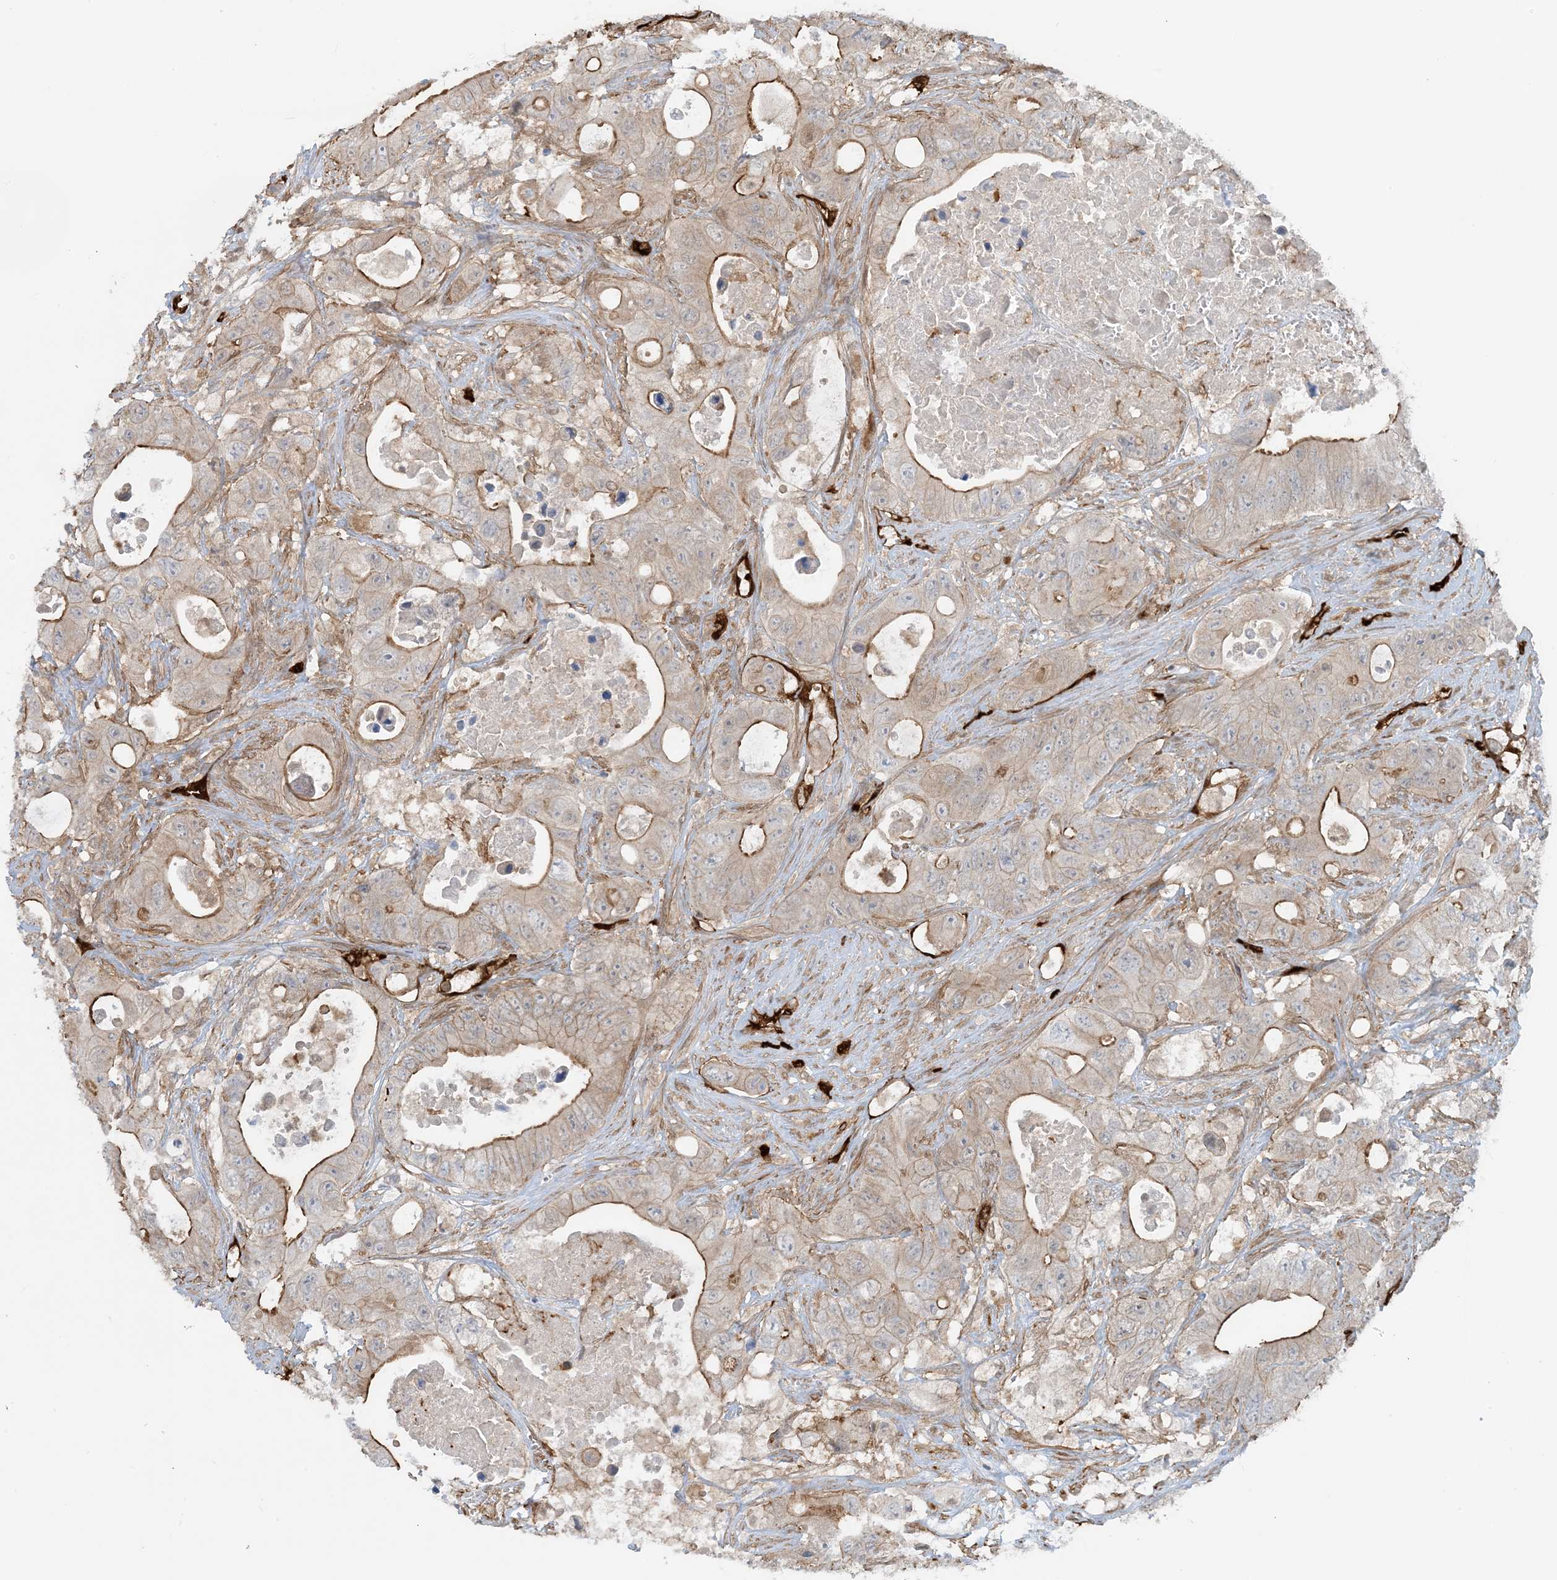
{"staining": {"intensity": "moderate", "quantity": "25%-75%", "location": "cytoplasmic/membranous"}, "tissue": "colorectal cancer", "cell_type": "Tumor cells", "image_type": "cancer", "snomed": [{"axis": "morphology", "description": "Adenocarcinoma, NOS"}, {"axis": "topography", "description": "Colon"}], "caption": "Immunohistochemistry of human colorectal cancer displays medium levels of moderate cytoplasmic/membranous staining in approximately 25%-75% of tumor cells. Nuclei are stained in blue.", "gene": "PPM1F", "patient": {"sex": "female", "age": 46}}